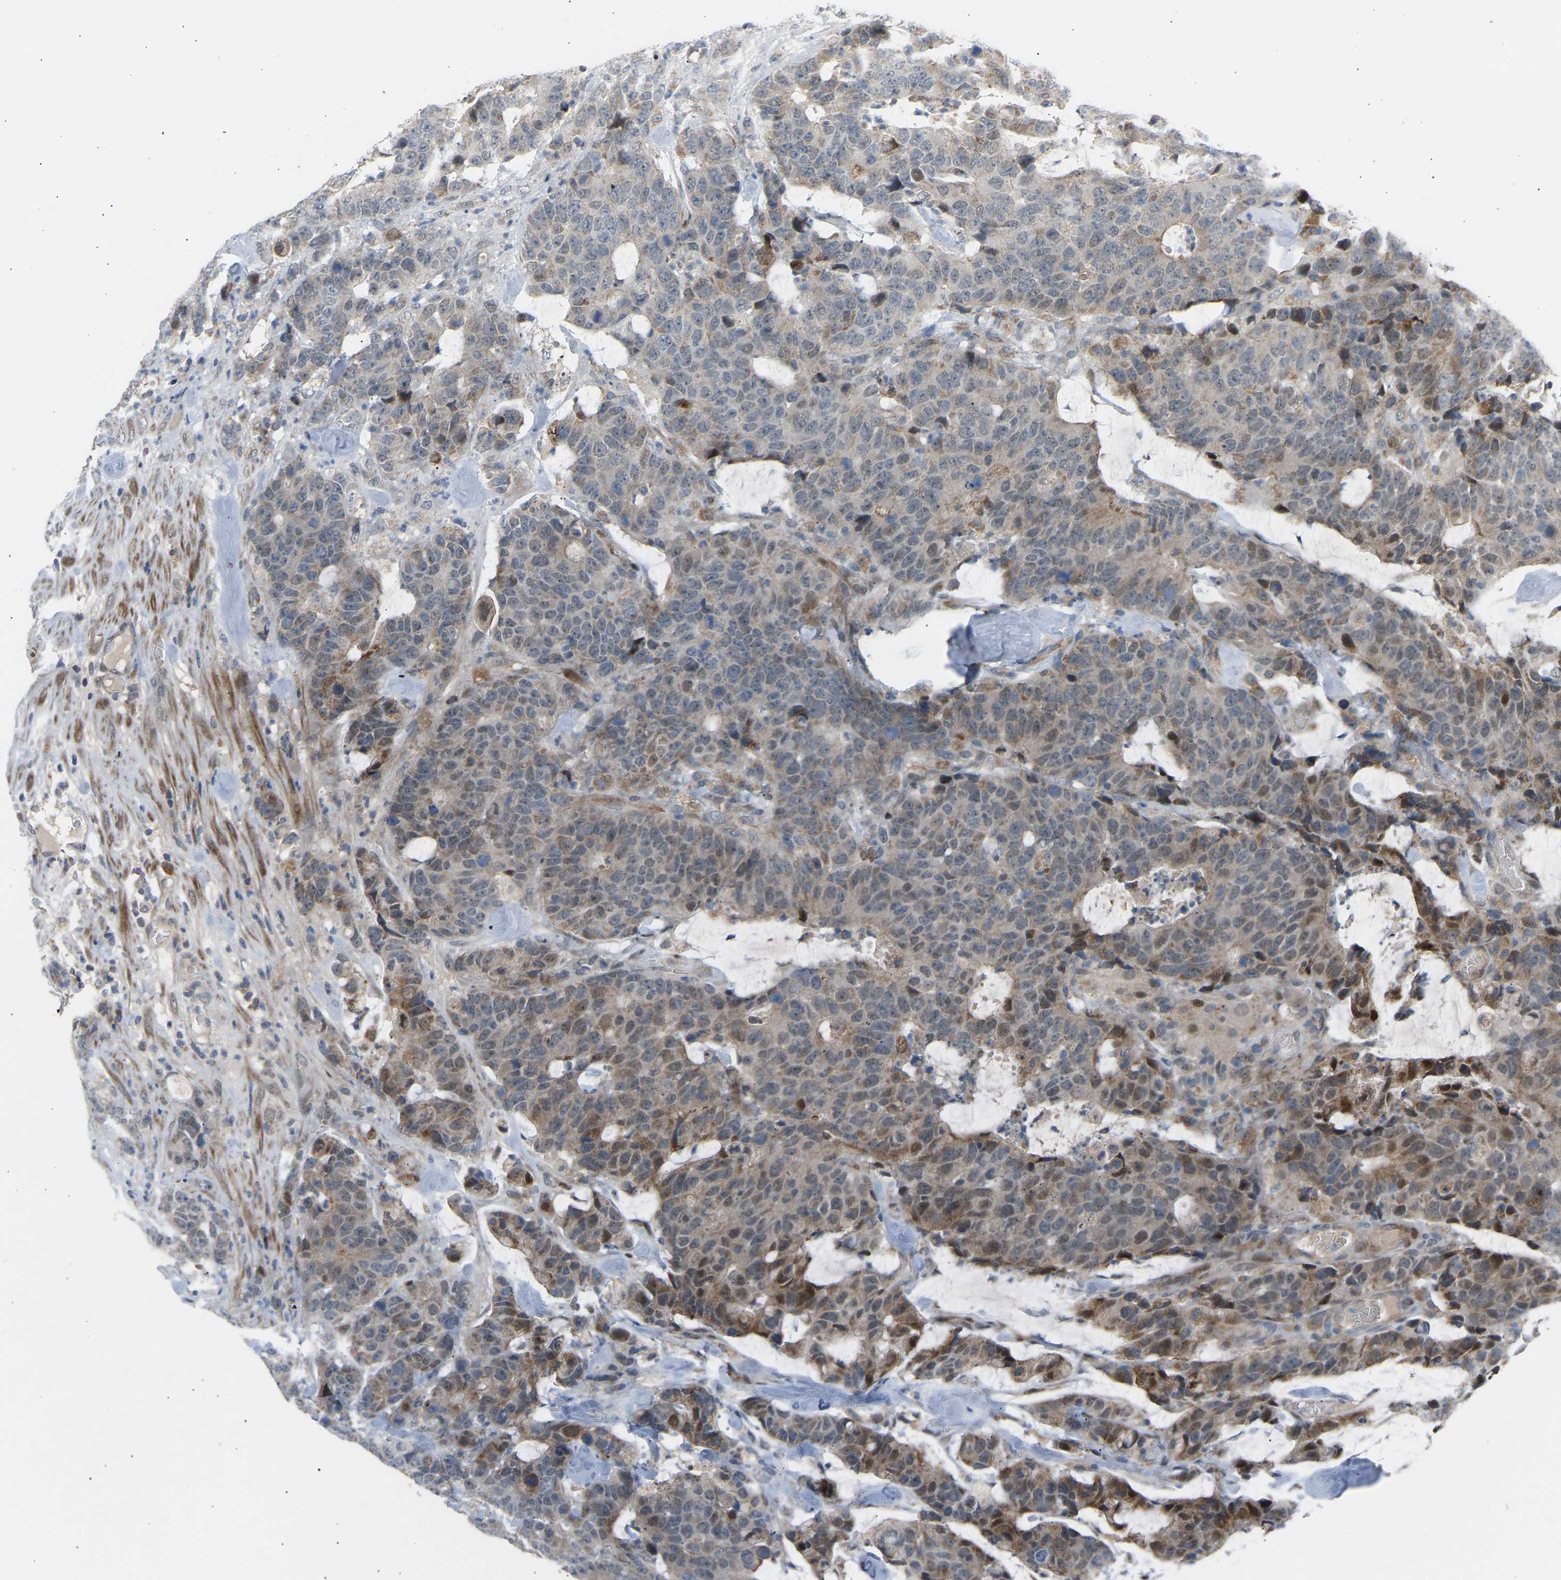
{"staining": {"intensity": "weak", "quantity": "25%-75%", "location": "cytoplasmic/membranous,nuclear"}, "tissue": "colorectal cancer", "cell_type": "Tumor cells", "image_type": "cancer", "snomed": [{"axis": "morphology", "description": "Adenocarcinoma, NOS"}, {"axis": "topography", "description": "Colon"}], "caption": "IHC micrograph of neoplastic tissue: human colorectal adenocarcinoma stained using IHC demonstrates low levels of weak protein expression localized specifically in the cytoplasmic/membranous and nuclear of tumor cells, appearing as a cytoplasmic/membranous and nuclear brown color.", "gene": "VPS41", "patient": {"sex": "female", "age": 86}}